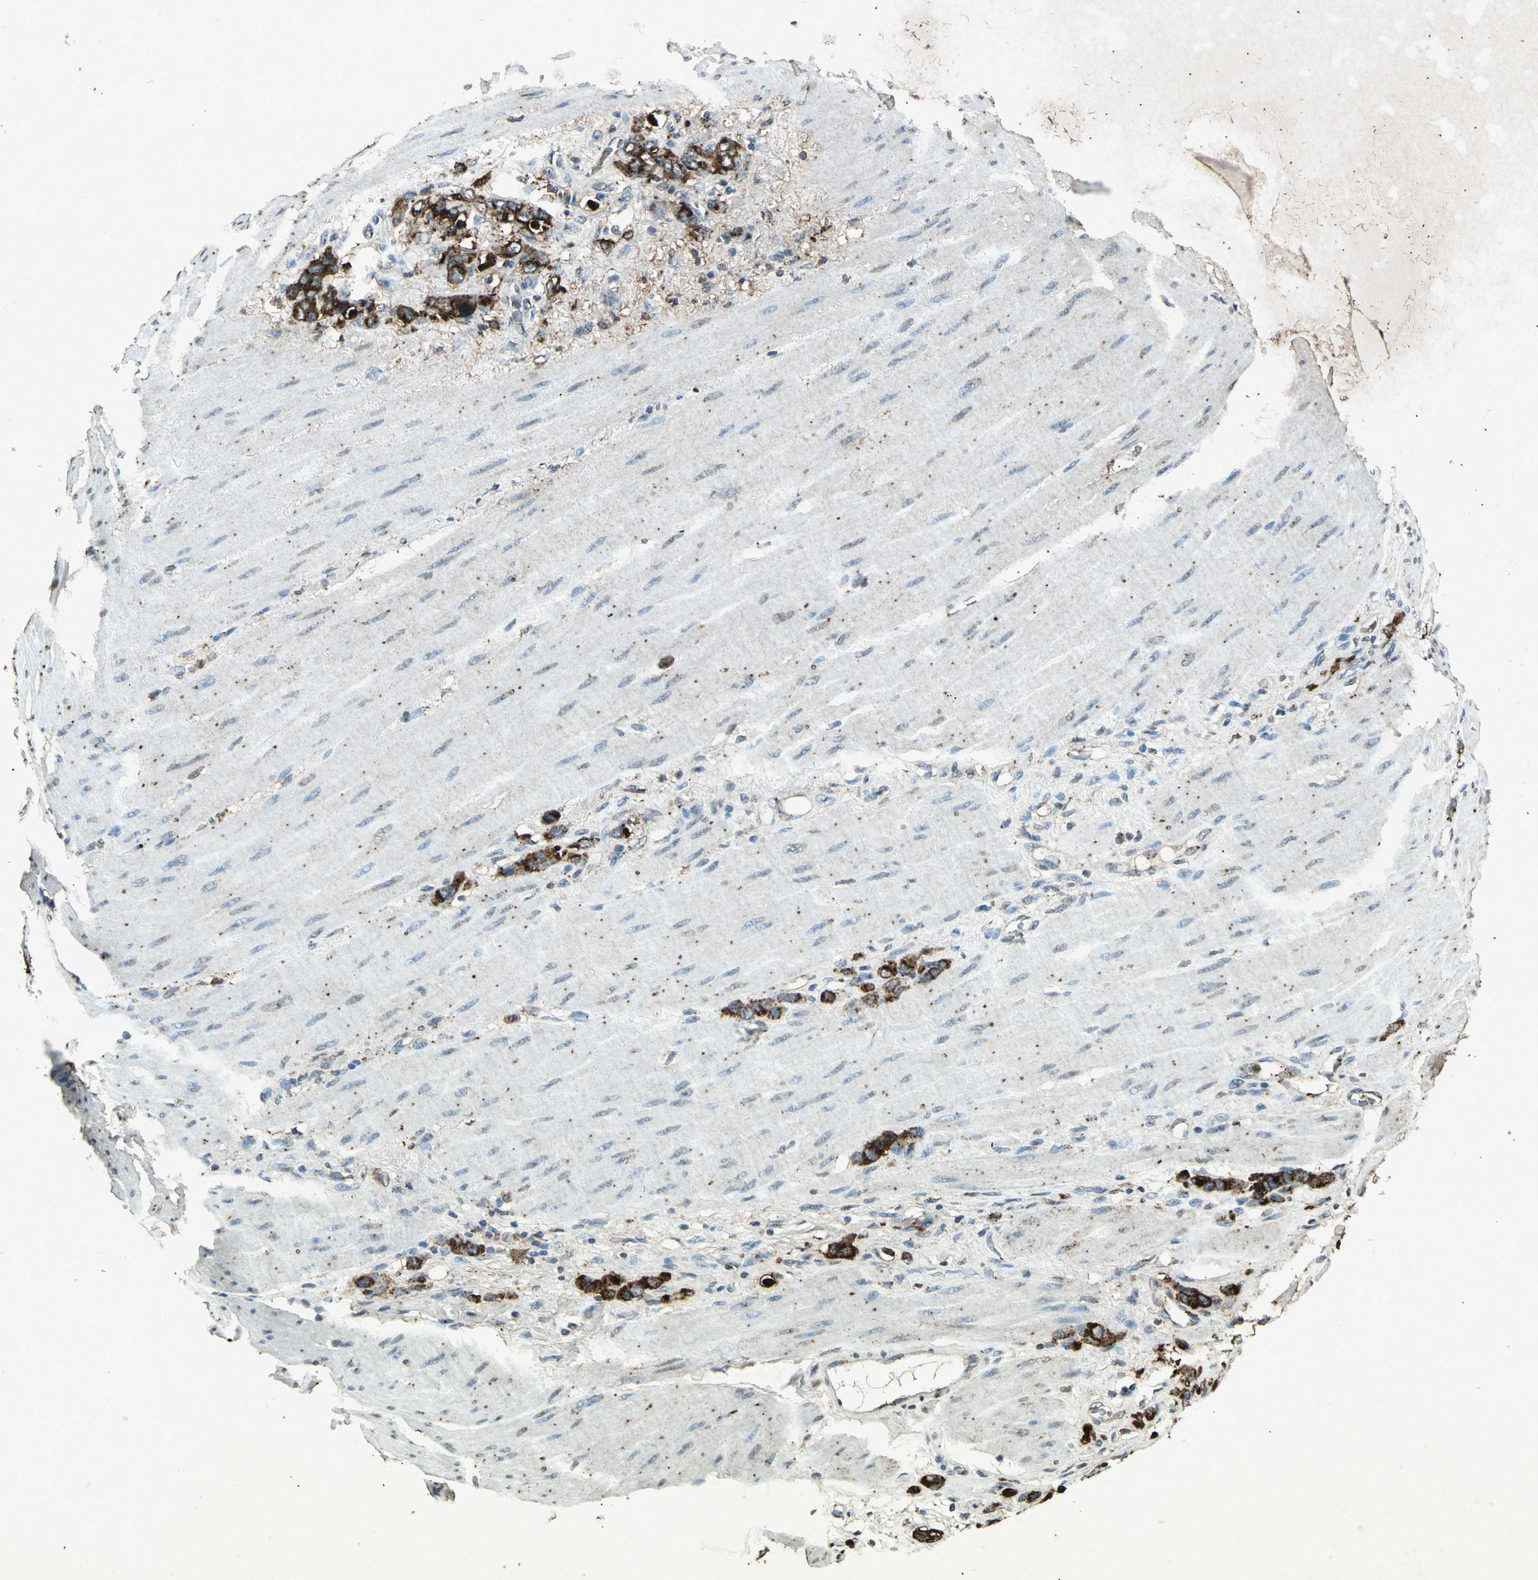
{"staining": {"intensity": "strong", "quantity": "25%-75%", "location": "cytoplasmic/membranous"}, "tissue": "stomach cancer", "cell_type": "Tumor cells", "image_type": "cancer", "snomed": [{"axis": "morphology", "description": "Normal tissue, NOS"}, {"axis": "morphology", "description": "Adenocarcinoma, NOS"}, {"axis": "topography", "description": "Stomach"}], "caption": "Immunohistochemical staining of human stomach cancer demonstrates high levels of strong cytoplasmic/membranous positivity in about 25%-75% of tumor cells.", "gene": "PSEN1", "patient": {"sex": "male", "age": 82}}